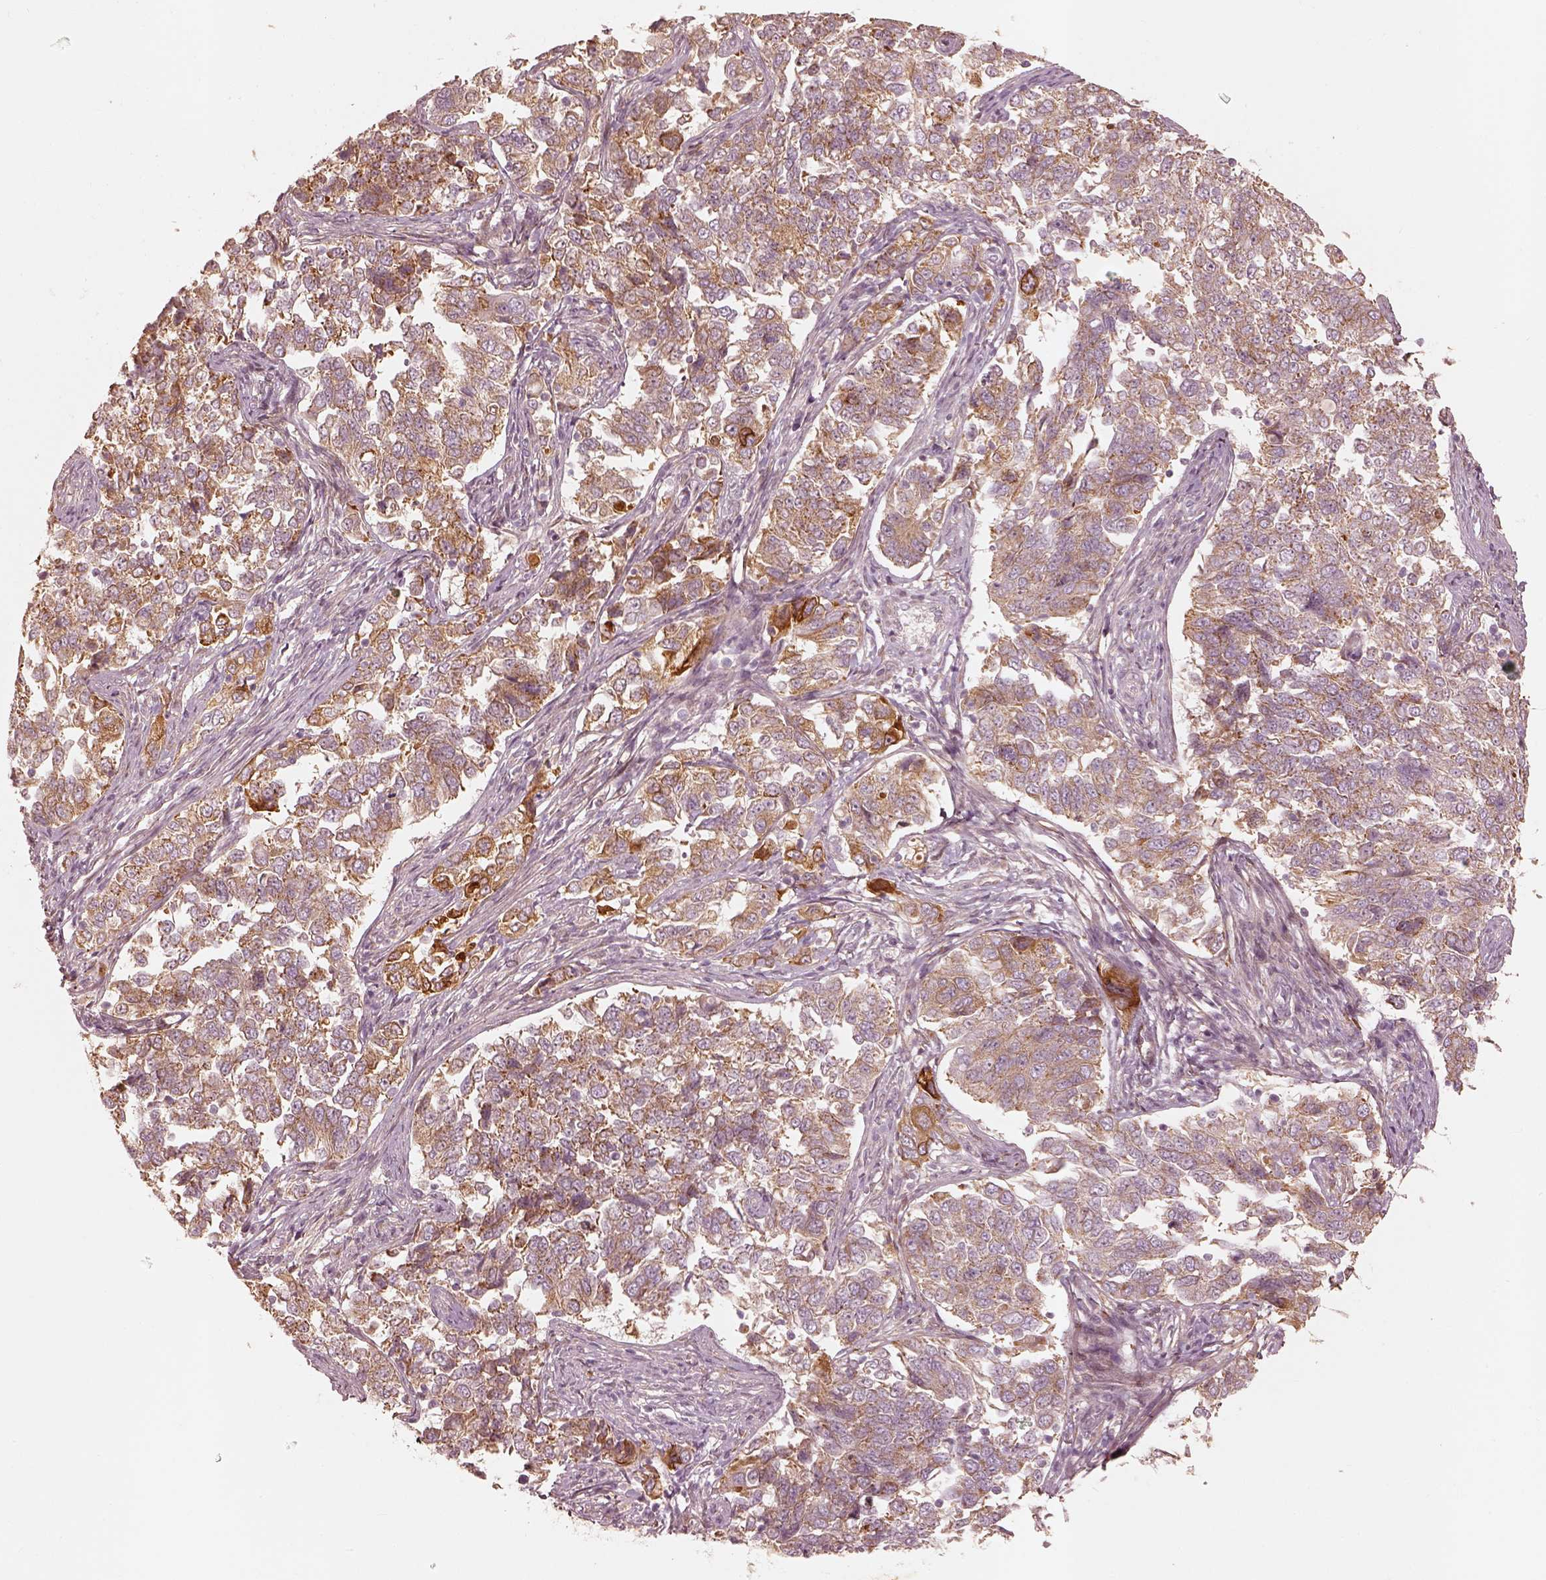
{"staining": {"intensity": "moderate", "quantity": ">75%", "location": "cytoplasmic/membranous"}, "tissue": "endometrial cancer", "cell_type": "Tumor cells", "image_type": "cancer", "snomed": [{"axis": "morphology", "description": "Adenocarcinoma, NOS"}, {"axis": "topography", "description": "Endometrium"}], "caption": "This photomicrograph reveals endometrial adenocarcinoma stained with immunohistochemistry to label a protein in brown. The cytoplasmic/membranous of tumor cells show moderate positivity for the protein. Nuclei are counter-stained blue.", "gene": "WLS", "patient": {"sex": "female", "age": 43}}